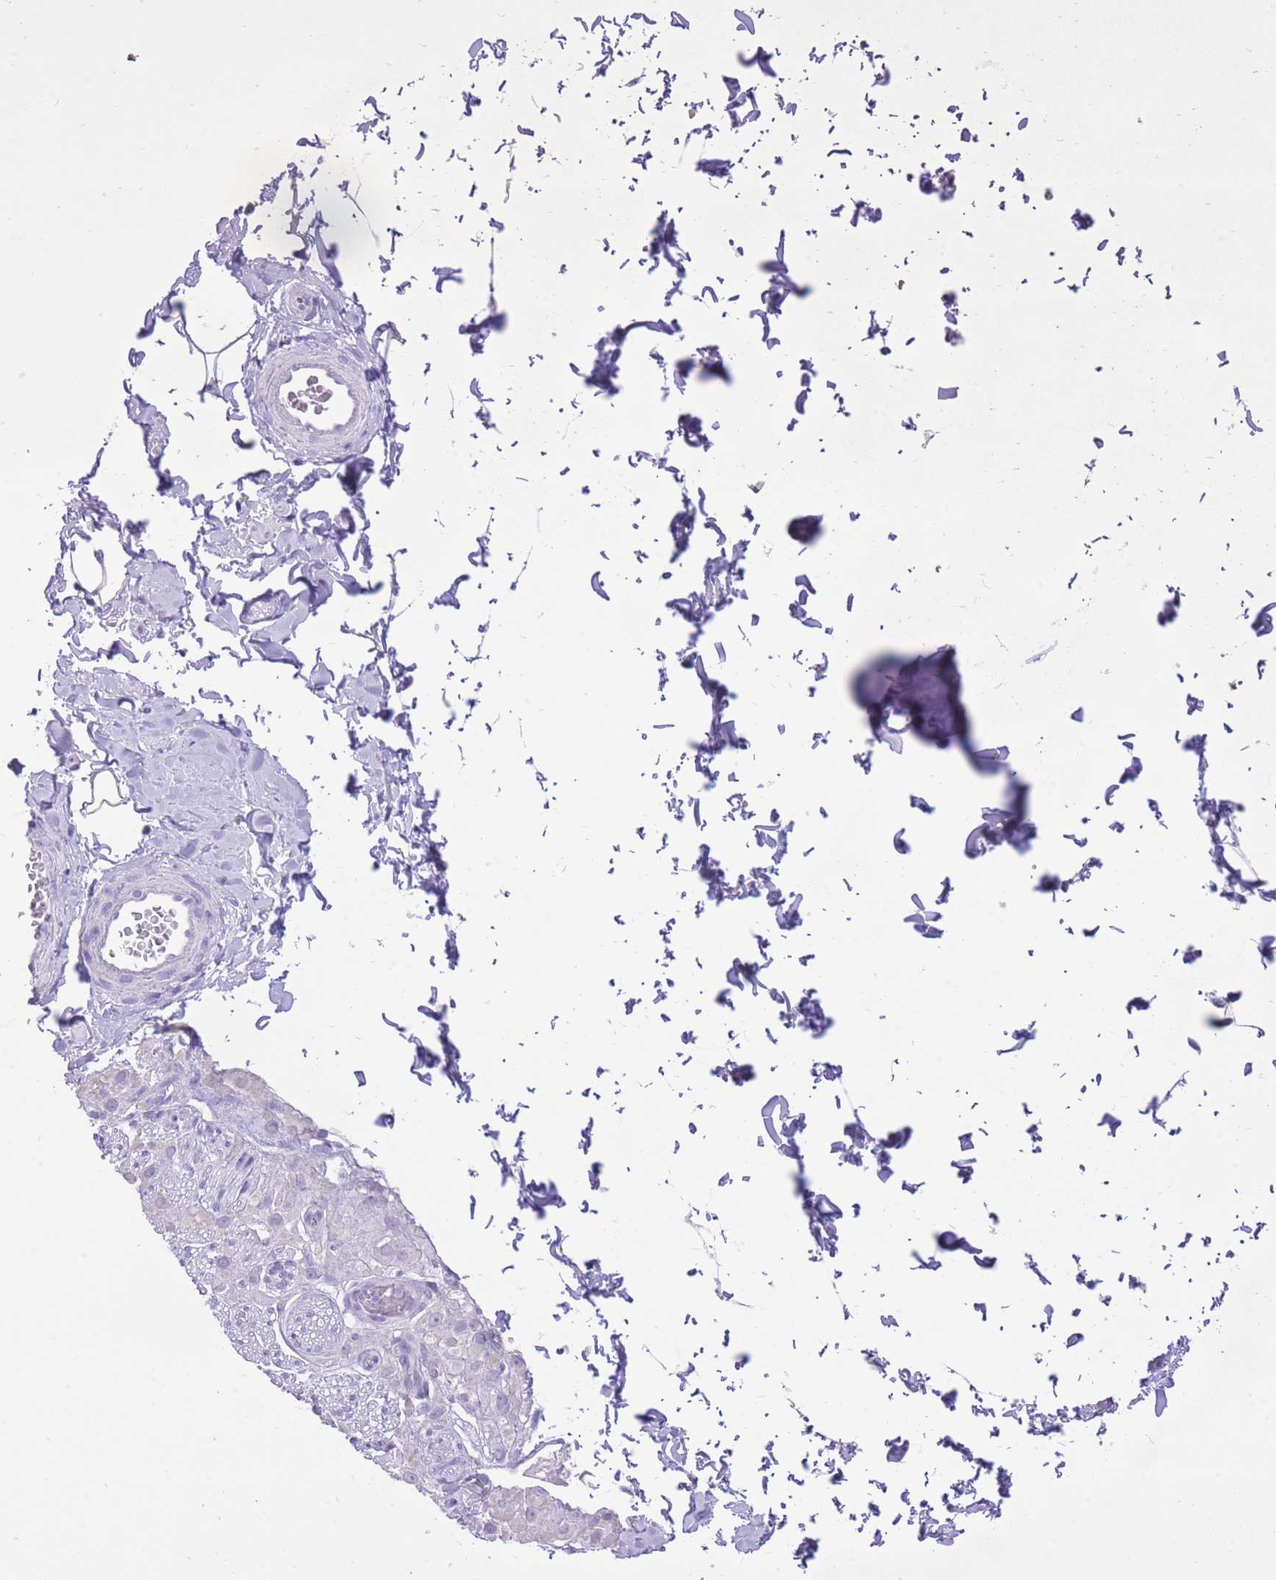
{"staining": {"intensity": "negative", "quantity": "none", "location": "none"}, "tissue": "adipose tissue", "cell_type": "Adipocytes", "image_type": "normal", "snomed": [{"axis": "morphology", "description": "Normal tissue, NOS"}, {"axis": "topography", "description": "Soft tissue"}, {"axis": "topography", "description": "Vascular tissue"}, {"axis": "topography", "description": "Peripheral nerve tissue"}], "caption": "This image is of unremarkable adipose tissue stained with immunohistochemistry (IHC) to label a protein in brown with the nuclei are counter-stained blue. There is no expression in adipocytes.", "gene": "SLC4A4", "patient": {"sex": "male", "age": 32}}